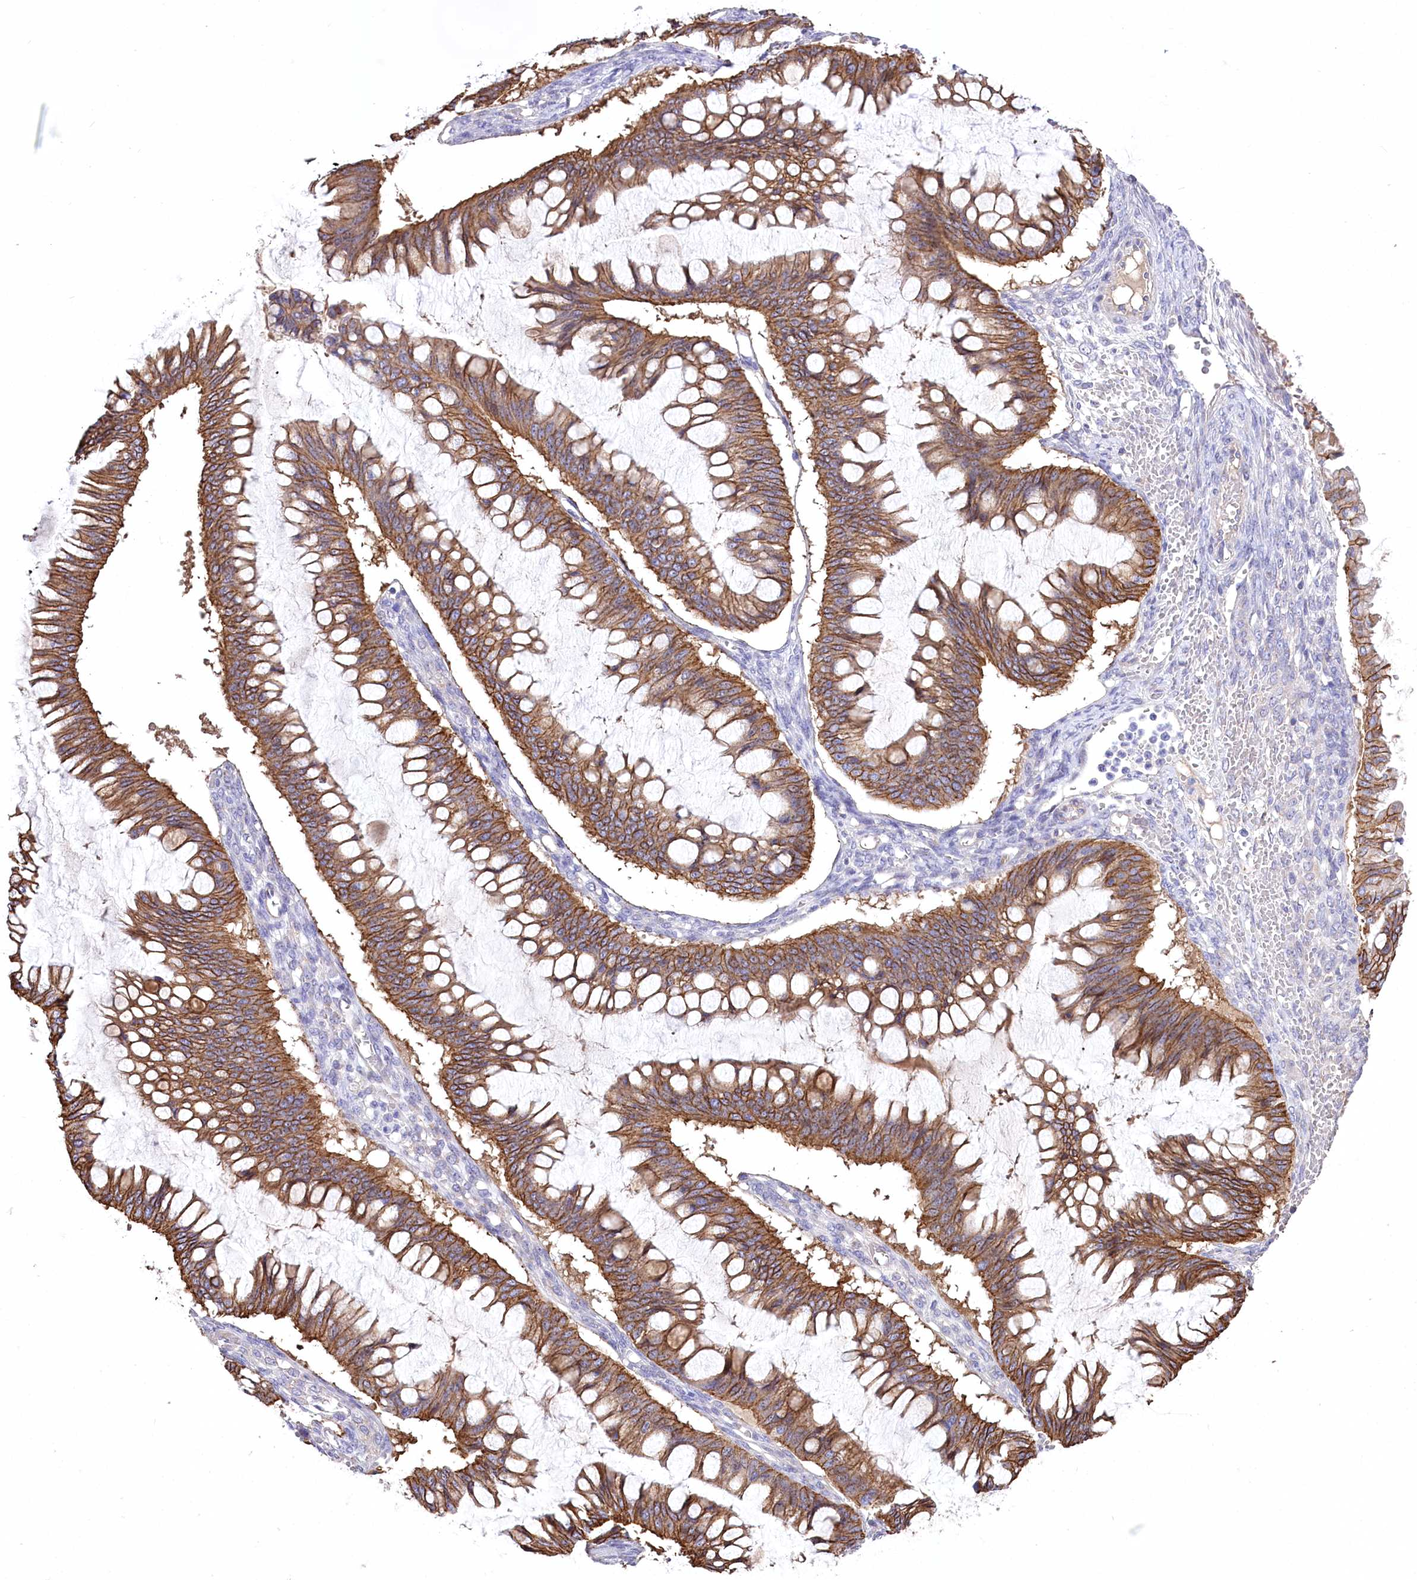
{"staining": {"intensity": "moderate", "quantity": ">75%", "location": "cytoplasmic/membranous"}, "tissue": "ovarian cancer", "cell_type": "Tumor cells", "image_type": "cancer", "snomed": [{"axis": "morphology", "description": "Cystadenocarcinoma, mucinous, NOS"}, {"axis": "topography", "description": "Ovary"}], "caption": "An image of ovarian mucinous cystadenocarcinoma stained for a protein shows moderate cytoplasmic/membranous brown staining in tumor cells.", "gene": "CEP164", "patient": {"sex": "female", "age": 73}}